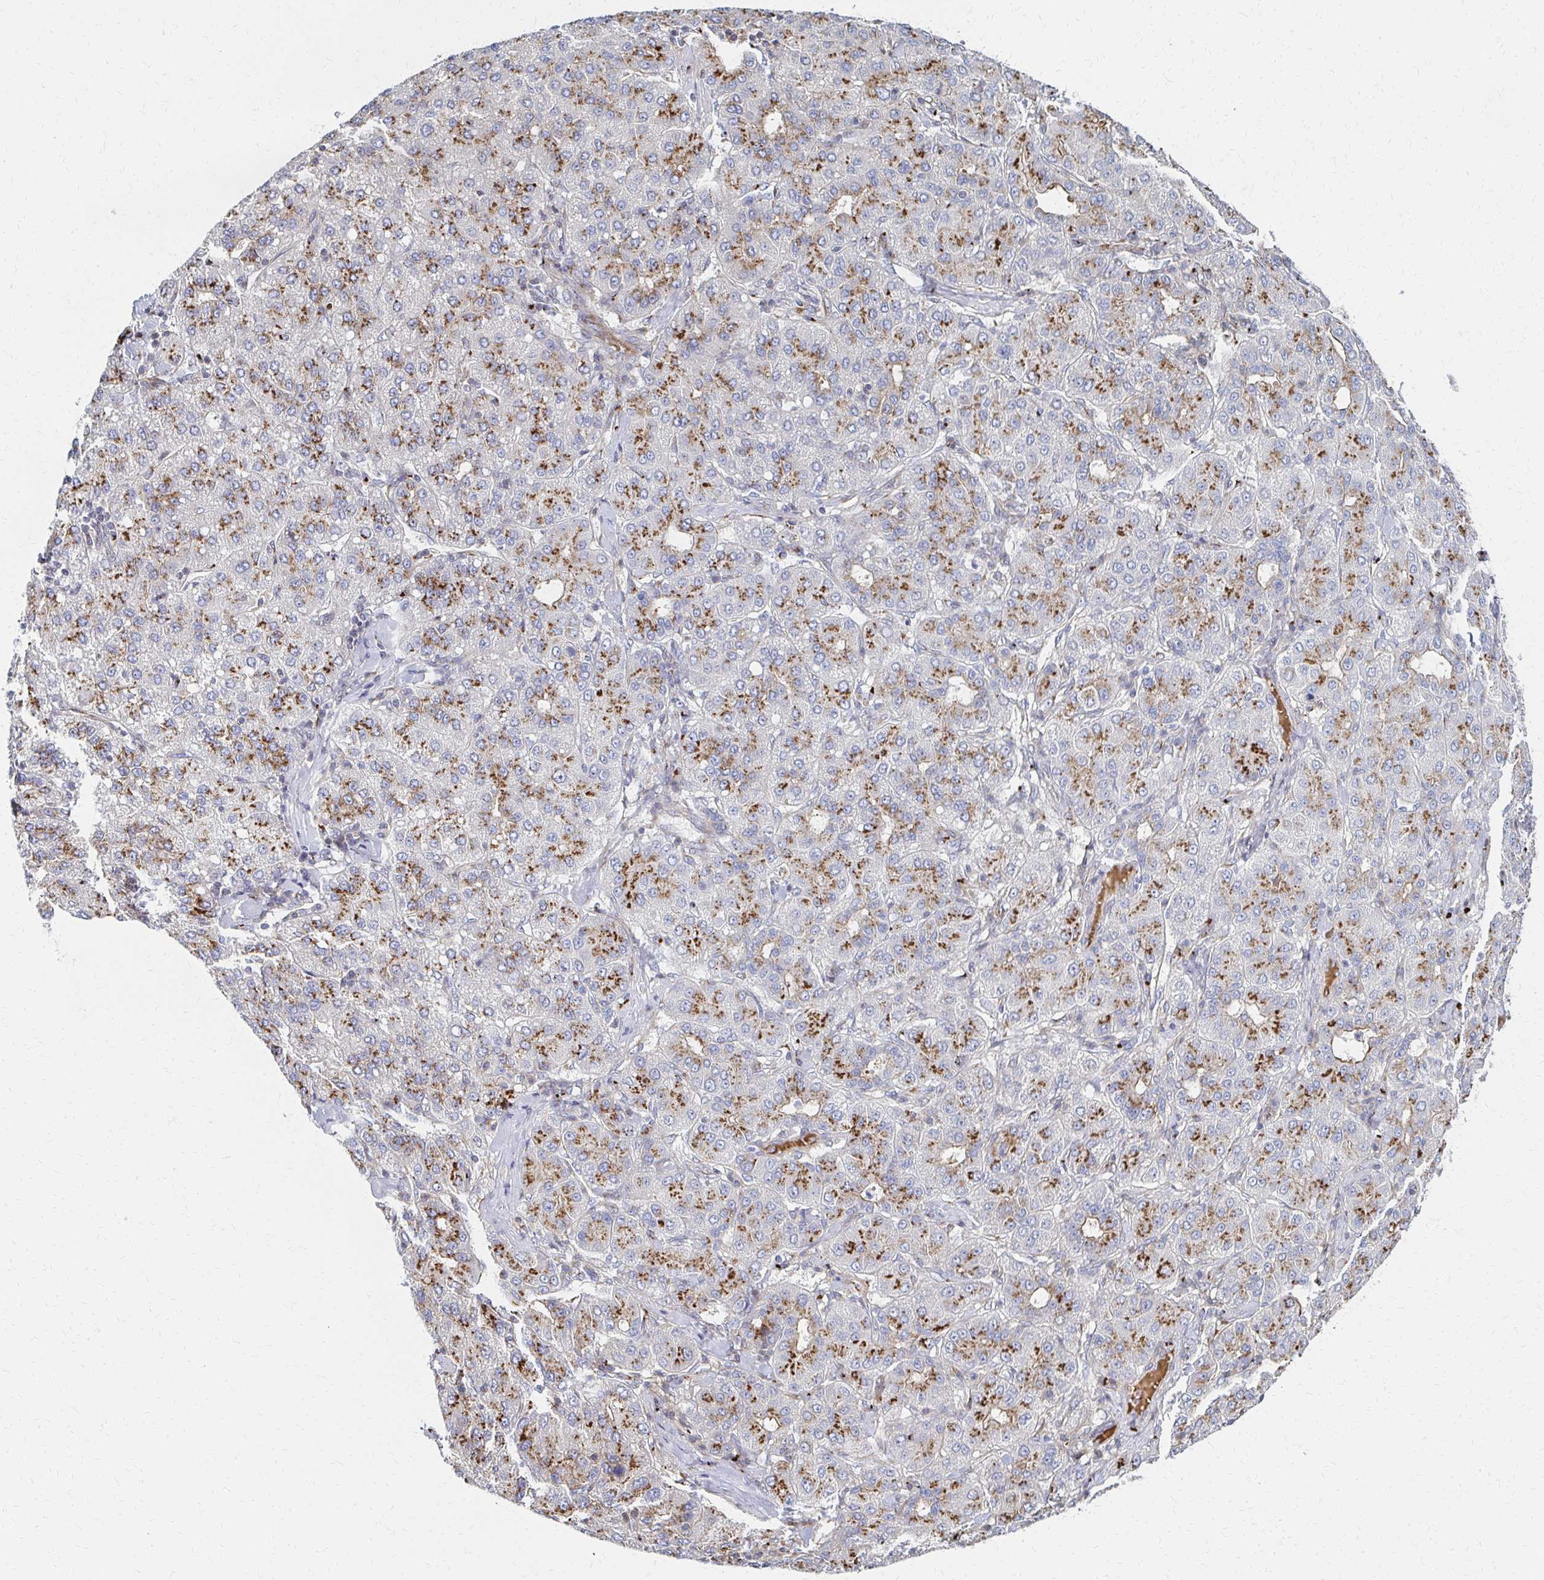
{"staining": {"intensity": "moderate", "quantity": "25%-75%", "location": "cytoplasmic/membranous"}, "tissue": "liver cancer", "cell_type": "Tumor cells", "image_type": "cancer", "snomed": [{"axis": "morphology", "description": "Carcinoma, Hepatocellular, NOS"}, {"axis": "topography", "description": "Liver"}], "caption": "Immunohistochemistry image of hepatocellular carcinoma (liver) stained for a protein (brown), which demonstrates medium levels of moderate cytoplasmic/membranous expression in approximately 25%-75% of tumor cells.", "gene": "MAN1A1", "patient": {"sex": "male", "age": 65}}